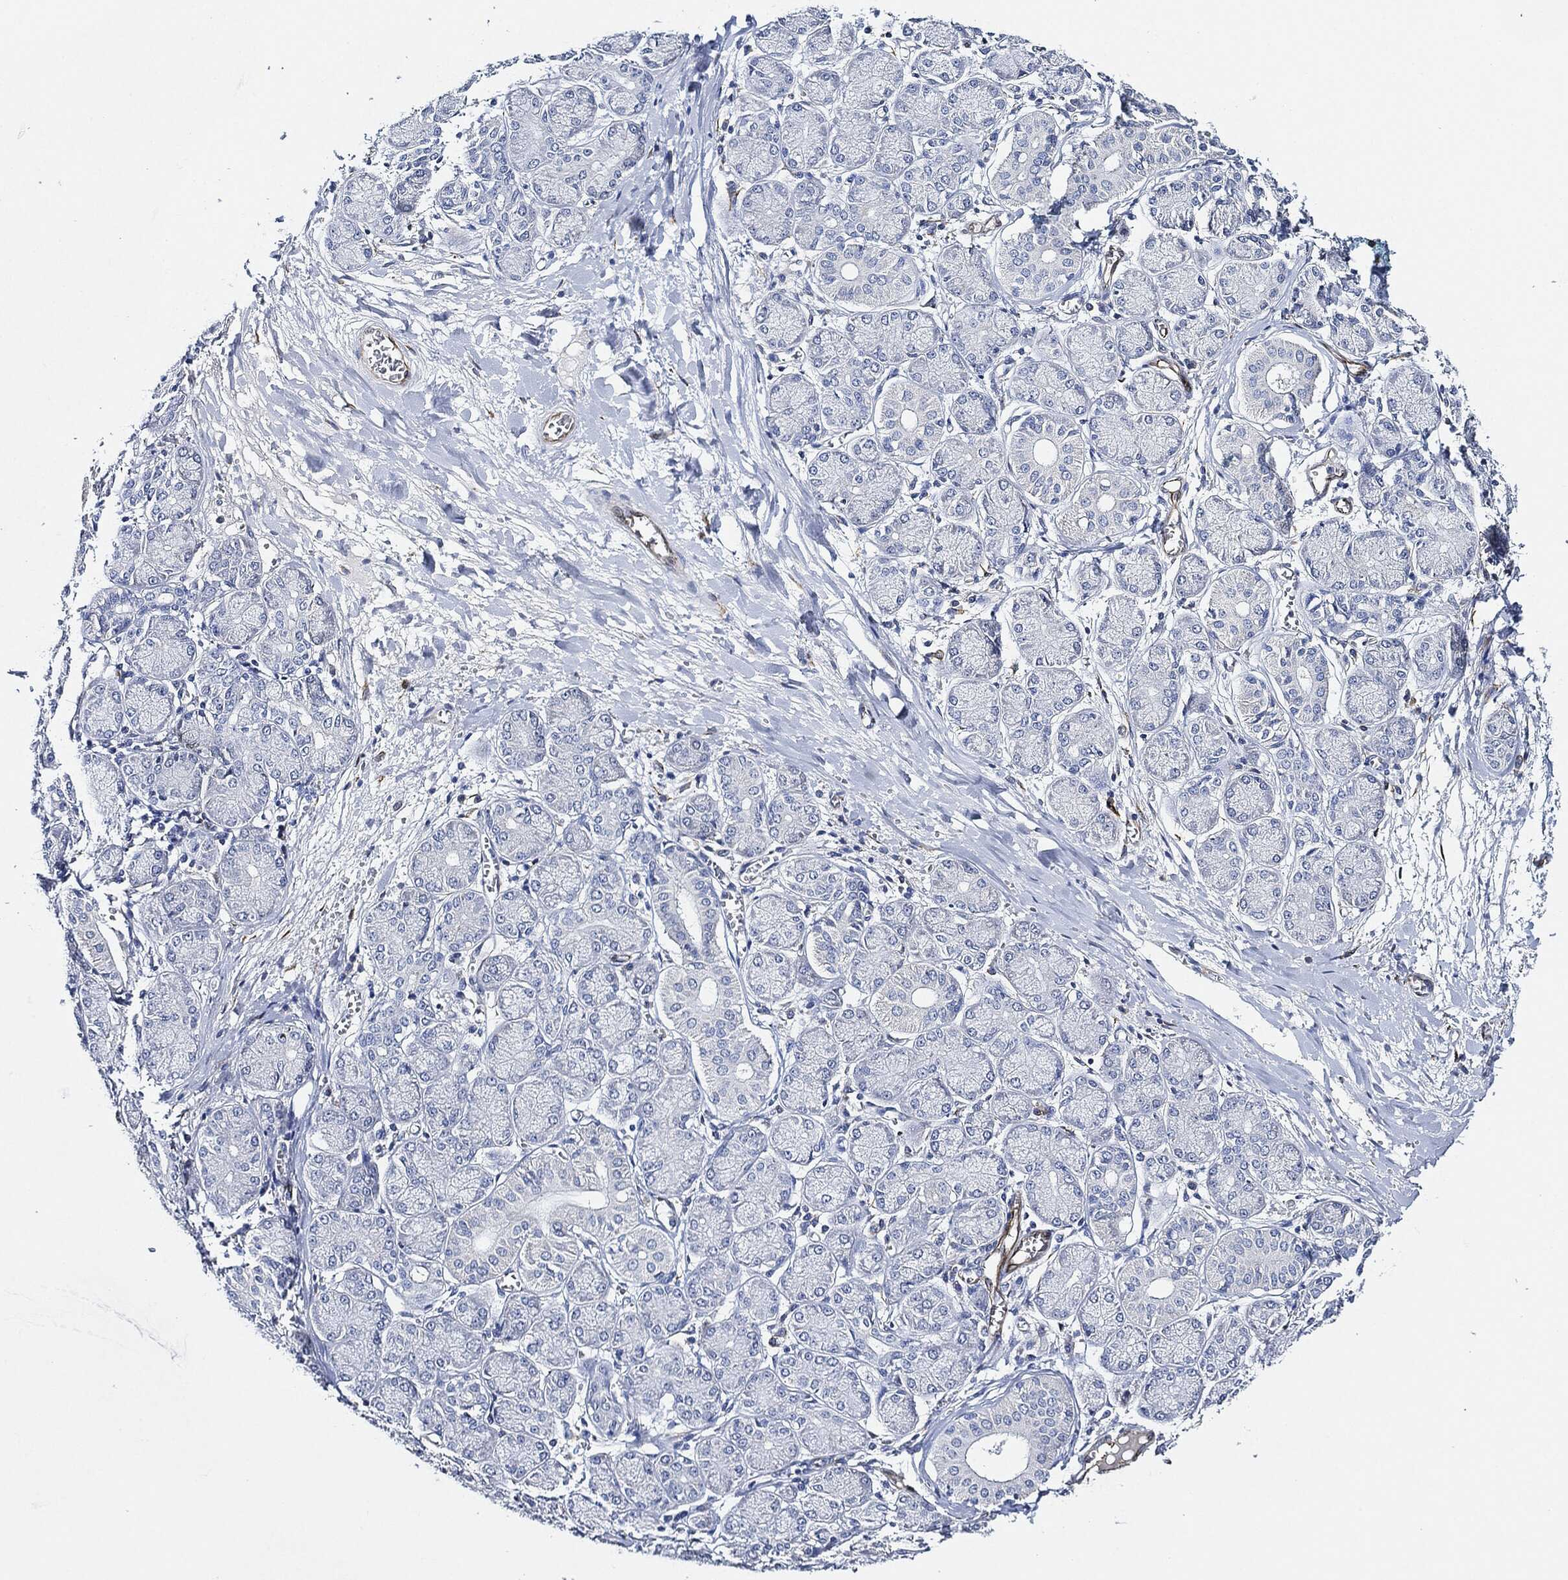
{"staining": {"intensity": "negative", "quantity": "none", "location": "none"}, "tissue": "salivary gland", "cell_type": "Glandular cells", "image_type": "normal", "snomed": [{"axis": "morphology", "description": "Normal tissue, NOS"}, {"axis": "topography", "description": "Salivary gland"}, {"axis": "topography", "description": "Peripheral nerve tissue"}], "caption": "Immunohistochemistry photomicrograph of benign salivary gland stained for a protein (brown), which reveals no positivity in glandular cells. (Immunohistochemistry, brightfield microscopy, high magnification).", "gene": "THSD1", "patient": {"sex": "female", "age": 24}}